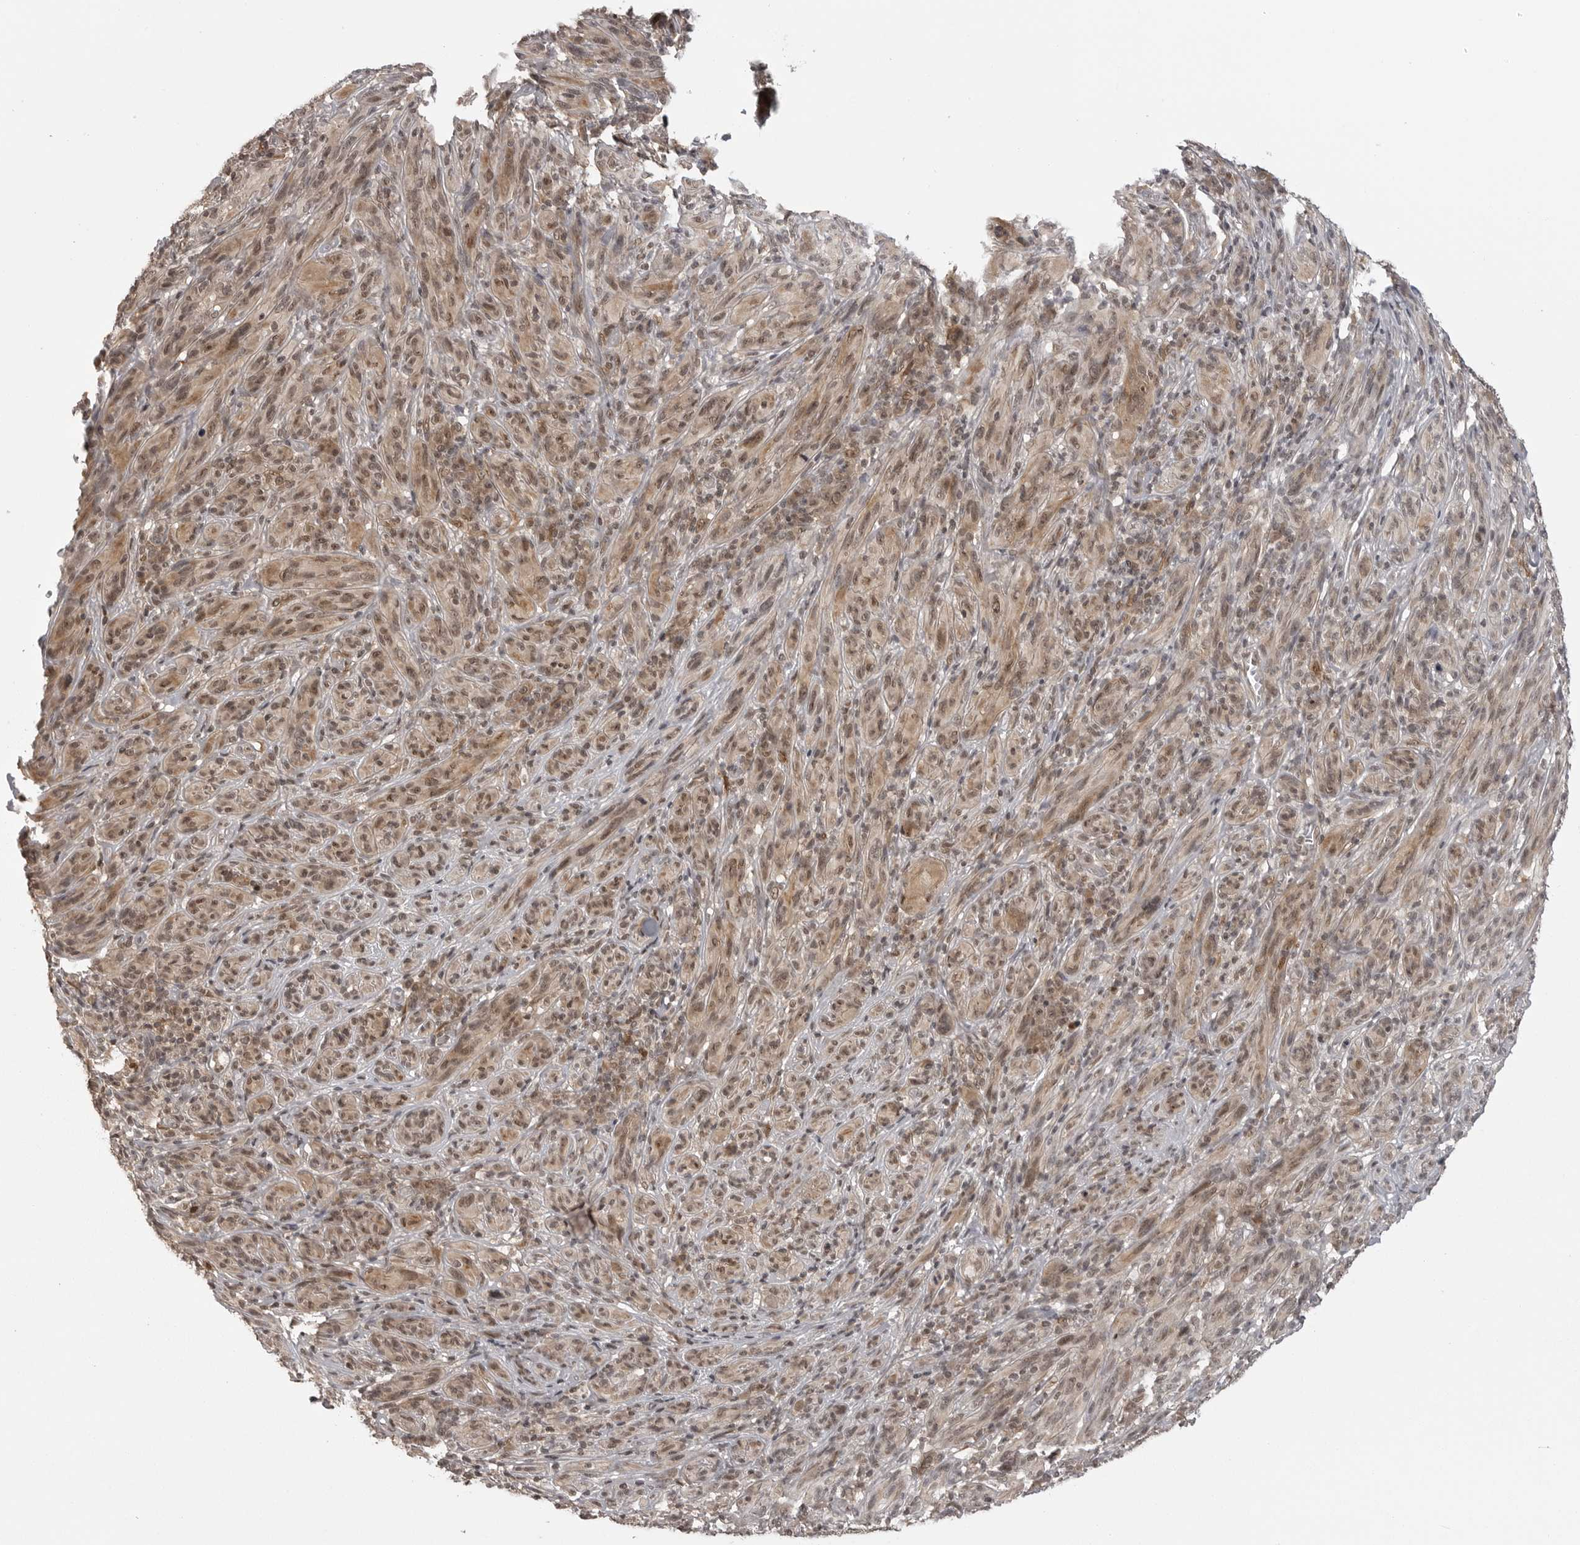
{"staining": {"intensity": "moderate", "quantity": ">75%", "location": "cytoplasmic/membranous,nuclear"}, "tissue": "melanoma", "cell_type": "Tumor cells", "image_type": "cancer", "snomed": [{"axis": "morphology", "description": "Malignant melanoma, NOS"}, {"axis": "topography", "description": "Skin of head"}], "caption": "Immunohistochemical staining of human melanoma reveals medium levels of moderate cytoplasmic/membranous and nuclear staining in about >75% of tumor cells.", "gene": "PEG3", "patient": {"sex": "male", "age": 96}}